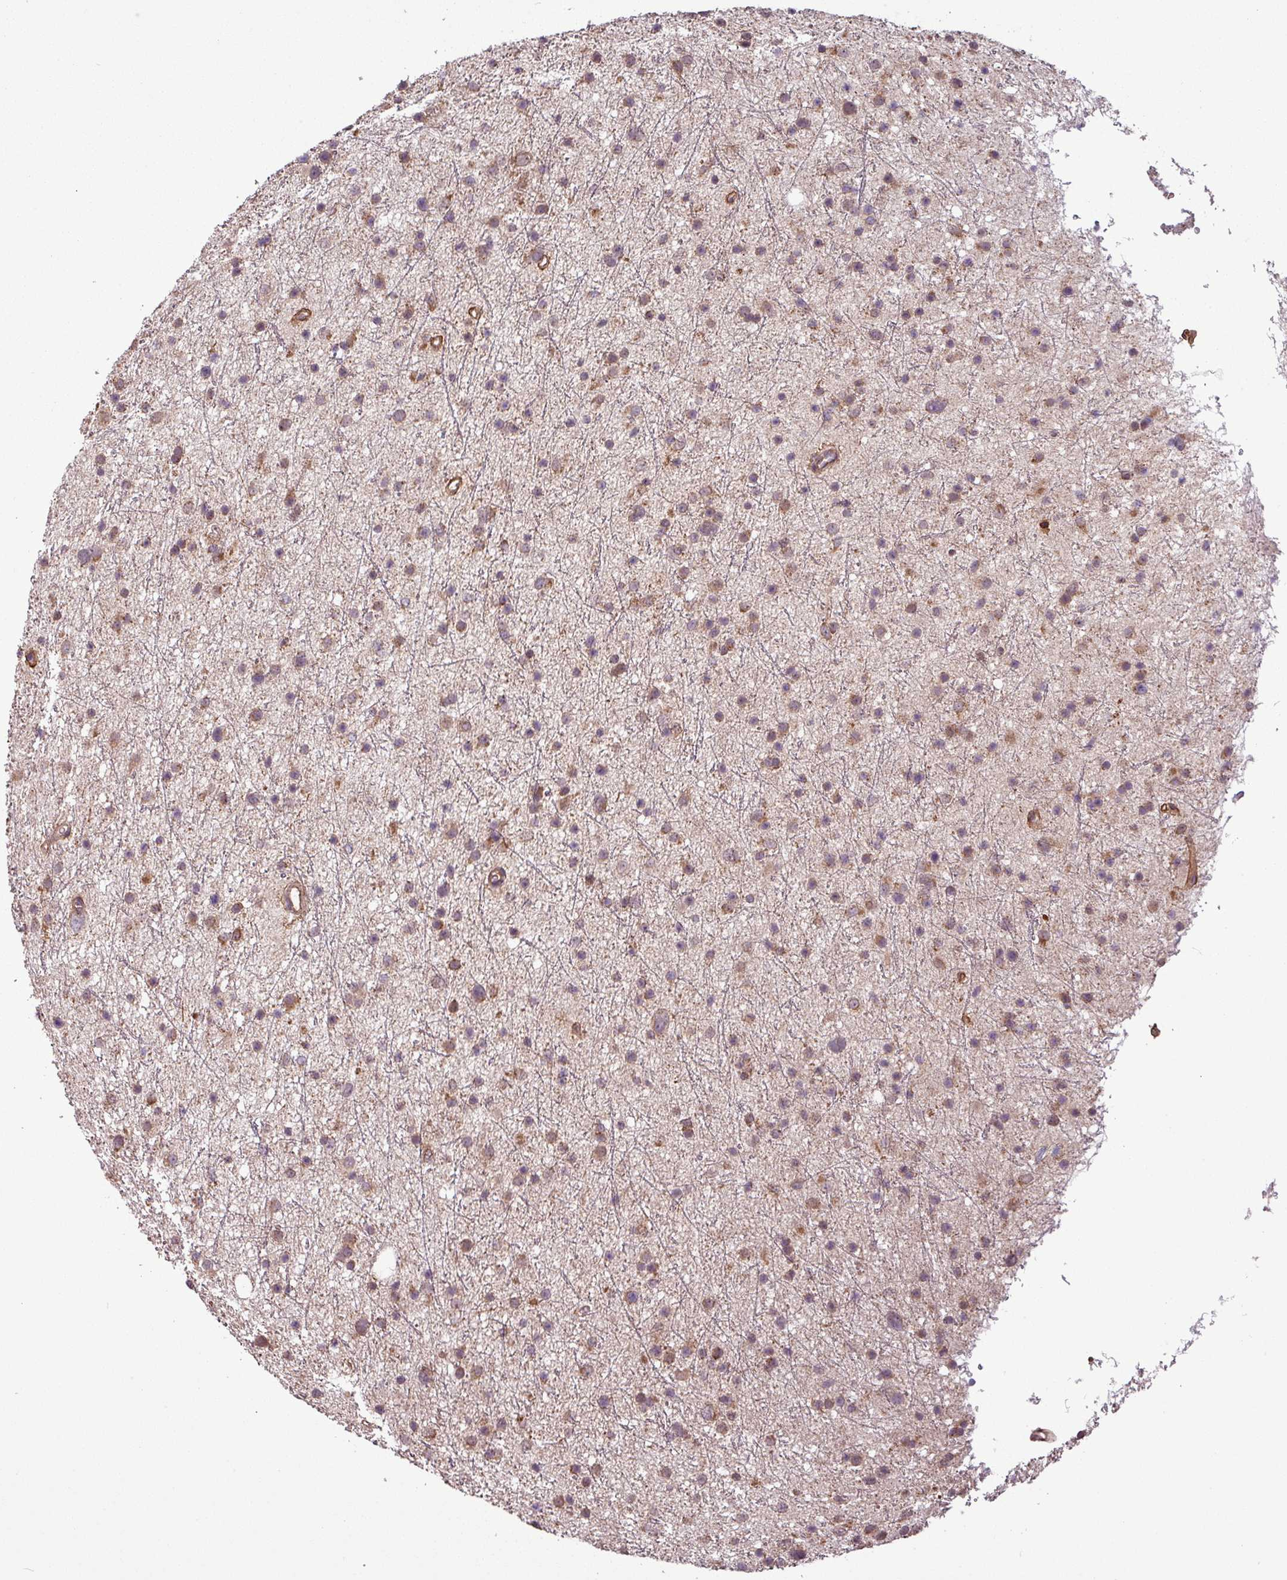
{"staining": {"intensity": "moderate", "quantity": "25%-75%", "location": "cytoplasmic/membranous"}, "tissue": "glioma", "cell_type": "Tumor cells", "image_type": "cancer", "snomed": [{"axis": "morphology", "description": "Glioma, malignant, Low grade"}, {"axis": "topography", "description": "Cerebral cortex"}], "caption": "Protein staining of glioma tissue displays moderate cytoplasmic/membranous staining in approximately 25%-75% of tumor cells.", "gene": "NT5C3A", "patient": {"sex": "female", "age": 39}}